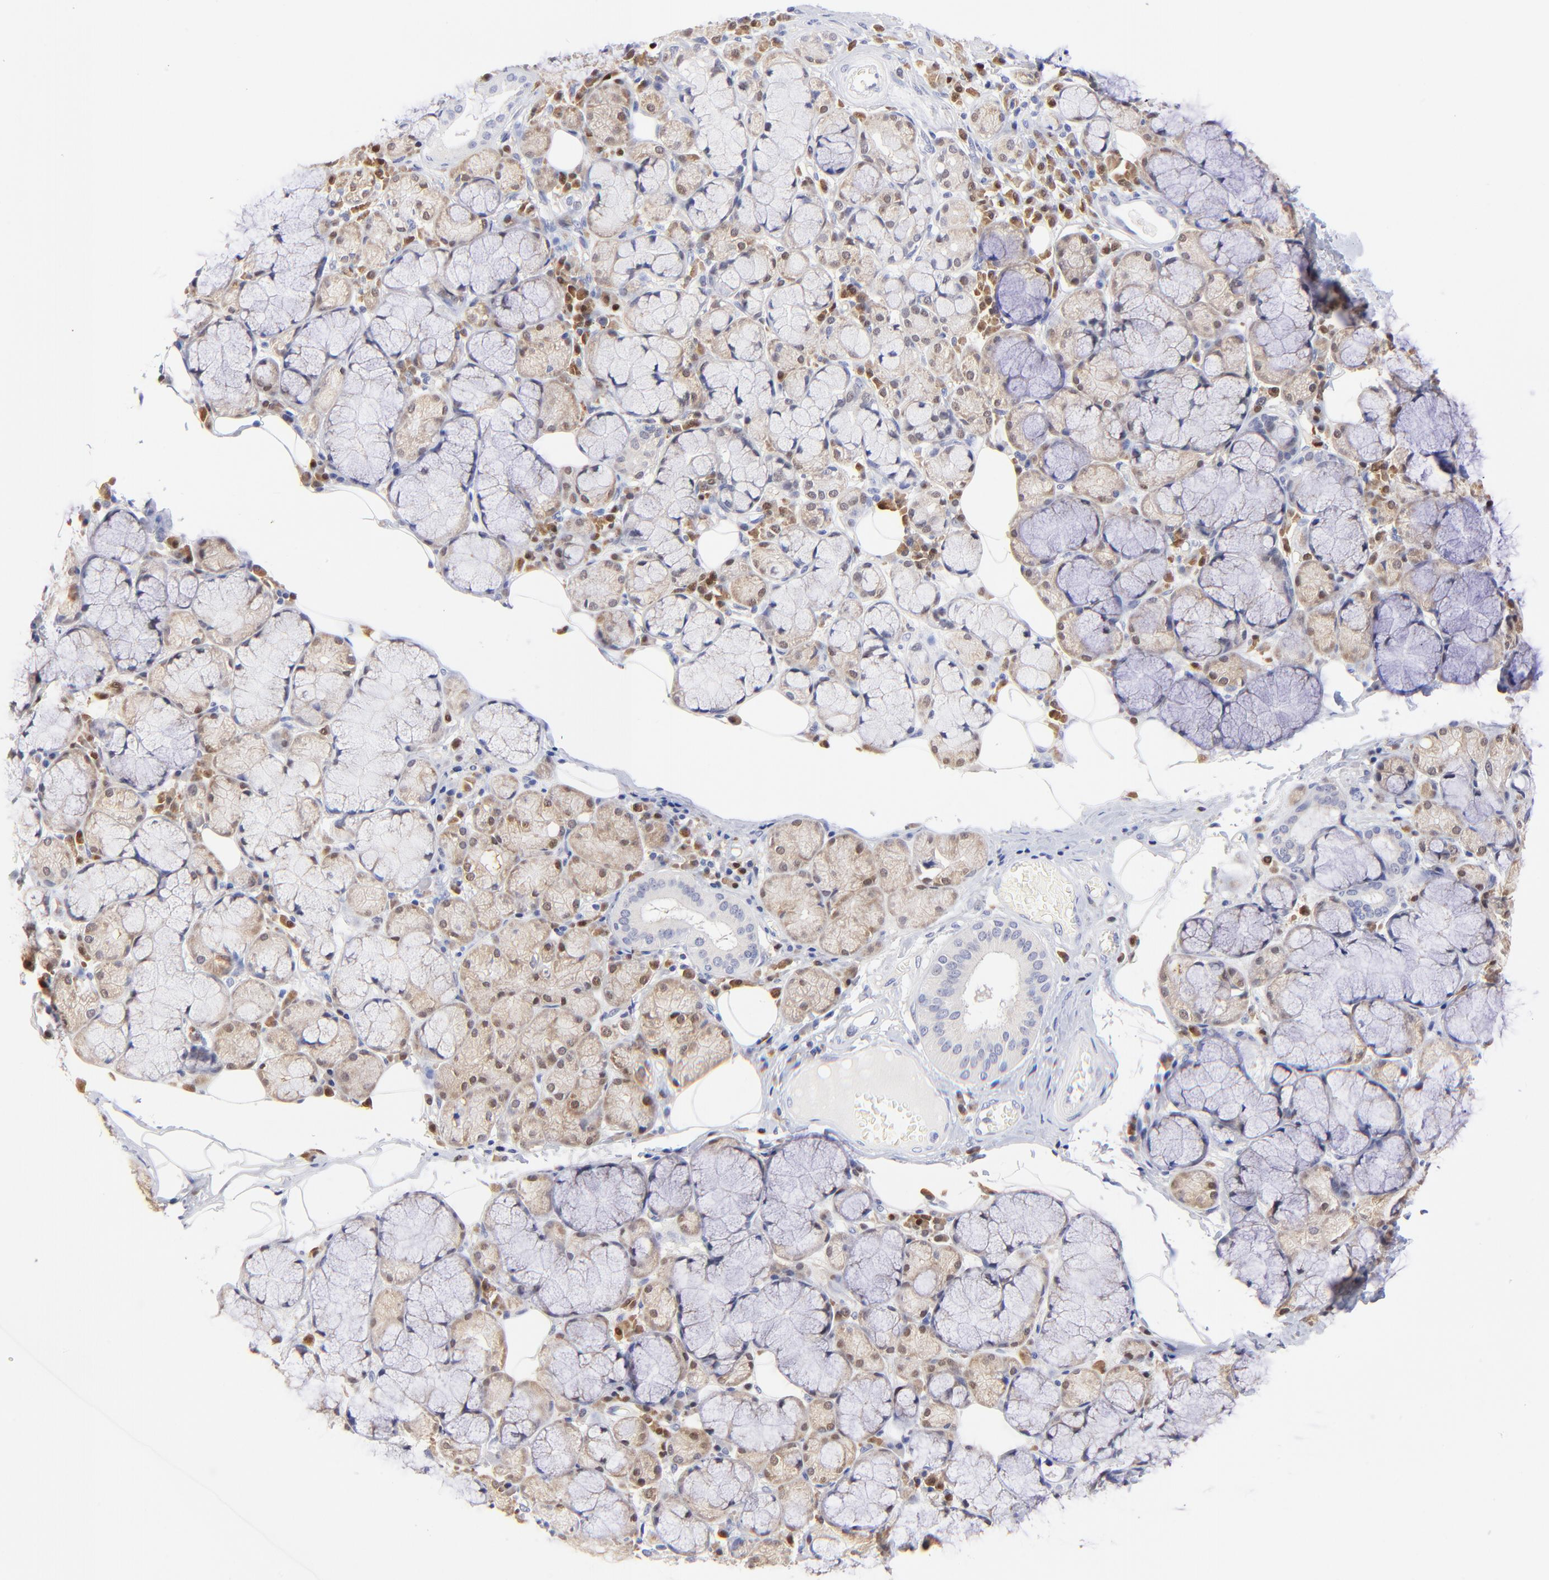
{"staining": {"intensity": "moderate", "quantity": "25%-75%", "location": "cytoplasmic/membranous,nuclear"}, "tissue": "salivary gland", "cell_type": "Glandular cells", "image_type": "normal", "snomed": [{"axis": "morphology", "description": "Normal tissue, NOS"}, {"axis": "topography", "description": "Skeletal muscle"}, {"axis": "topography", "description": "Oral tissue"}, {"axis": "topography", "description": "Salivary gland"}, {"axis": "topography", "description": "Peripheral nerve tissue"}], "caption": "IHC micrograph of unremarkable salivary gland: human salivary gland stained using immunohistochemistry (IHC) displays medium levels of moderate protein expression localized specifically in the cytoplasmic/membranous,nuclear of glandular cells, appearing as a cytoplasmic/membranous,nuclear brown color.", "gene": "ZNF155", "patient": {"sex": "male", "age": 54}}